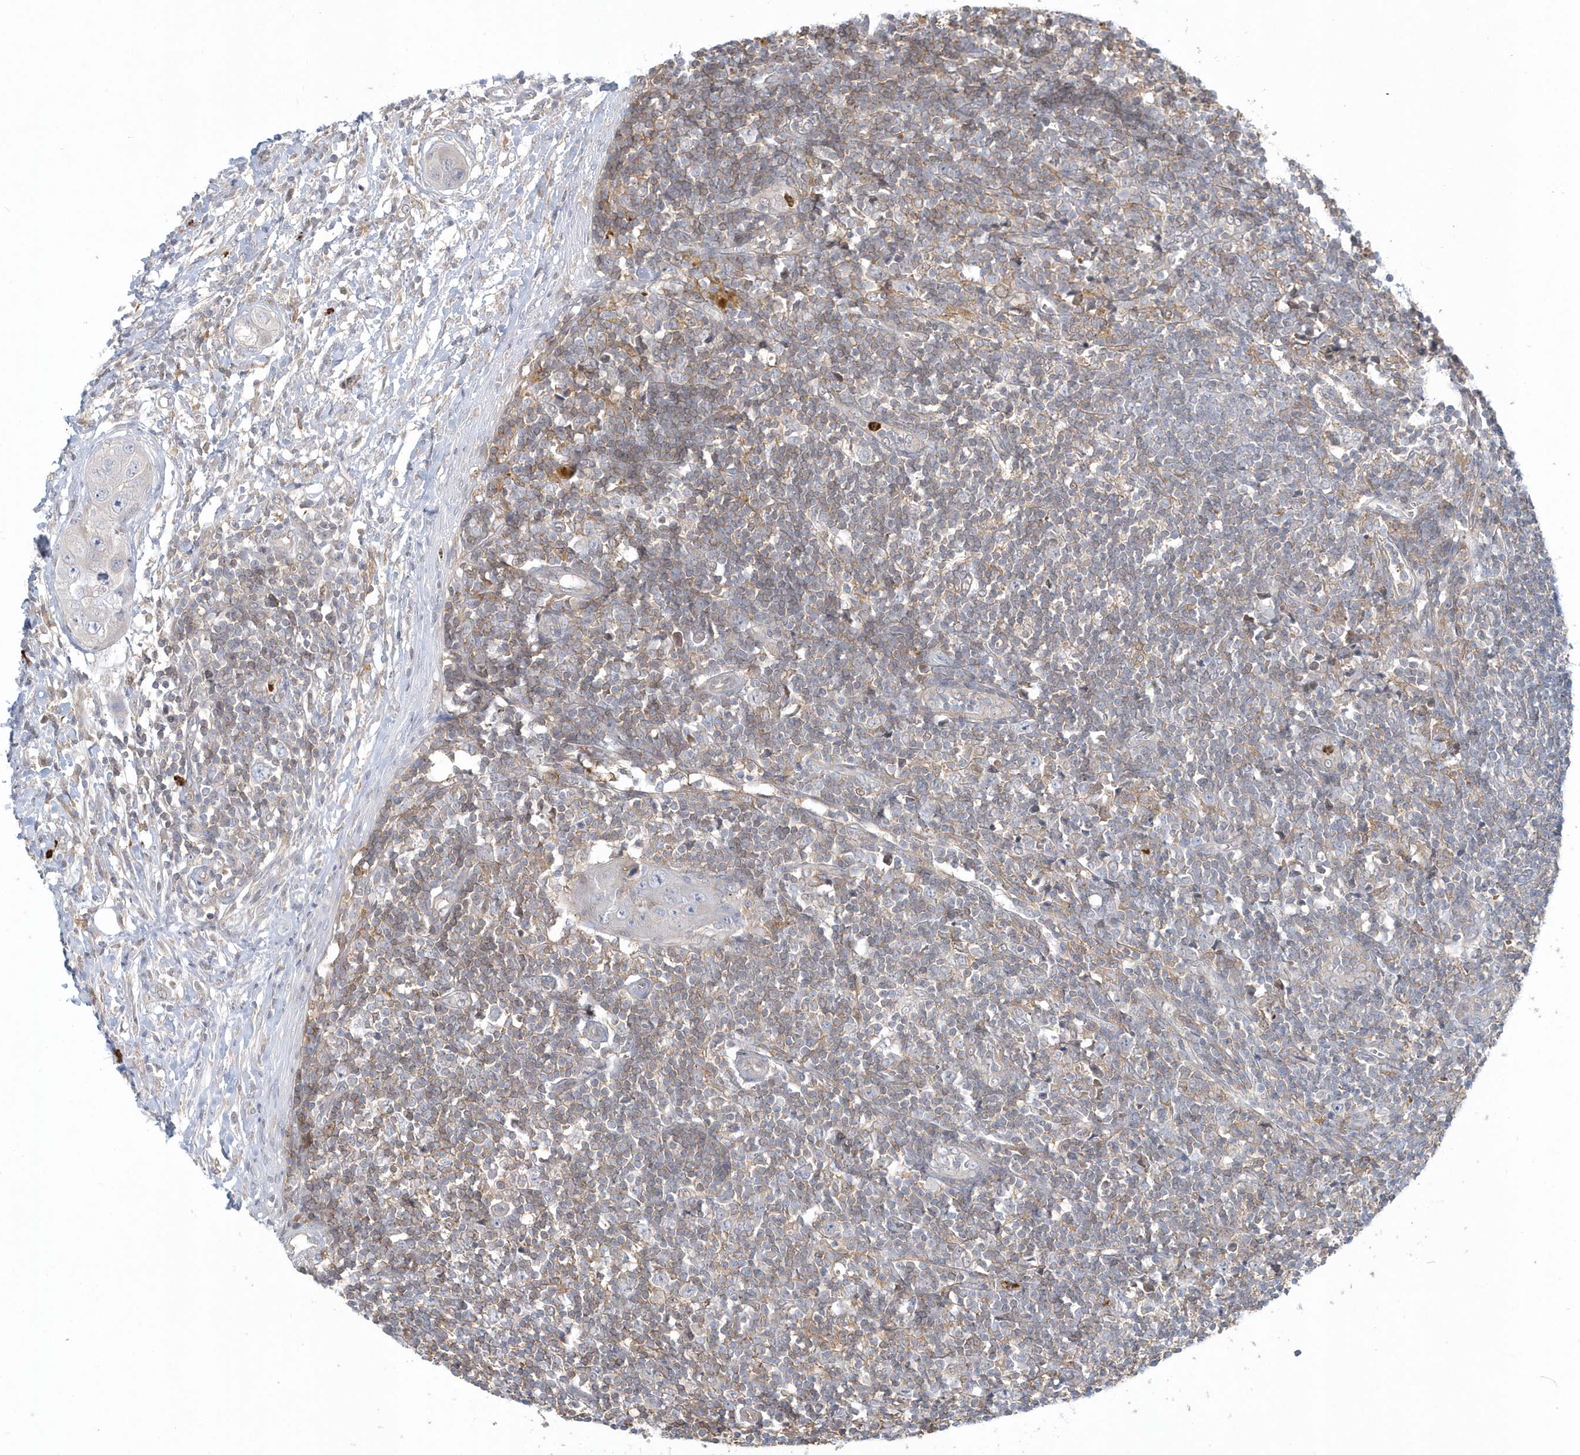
{"staining": {"intensity": "negative", "quantity": "none", "location": "none"}, "tissue": "lymph node", "cell_type": "Germinal center cells", "image_type": "normal", "snomed": [{"axis": "morphology", "description": "Normal tissue, NOS"}, {"axis": "morphology", "description": "Squamous cell carcinoma, metastatic, NOS"}, {"axis": "topography", "description": "Lymph node"}], "caption": "This is an immunohistochemistry image of unremarkable lymph node. There is no expression in germinal center cells.", "gene": "RNF7", "patient": {"sex": "male", "age": 73}}